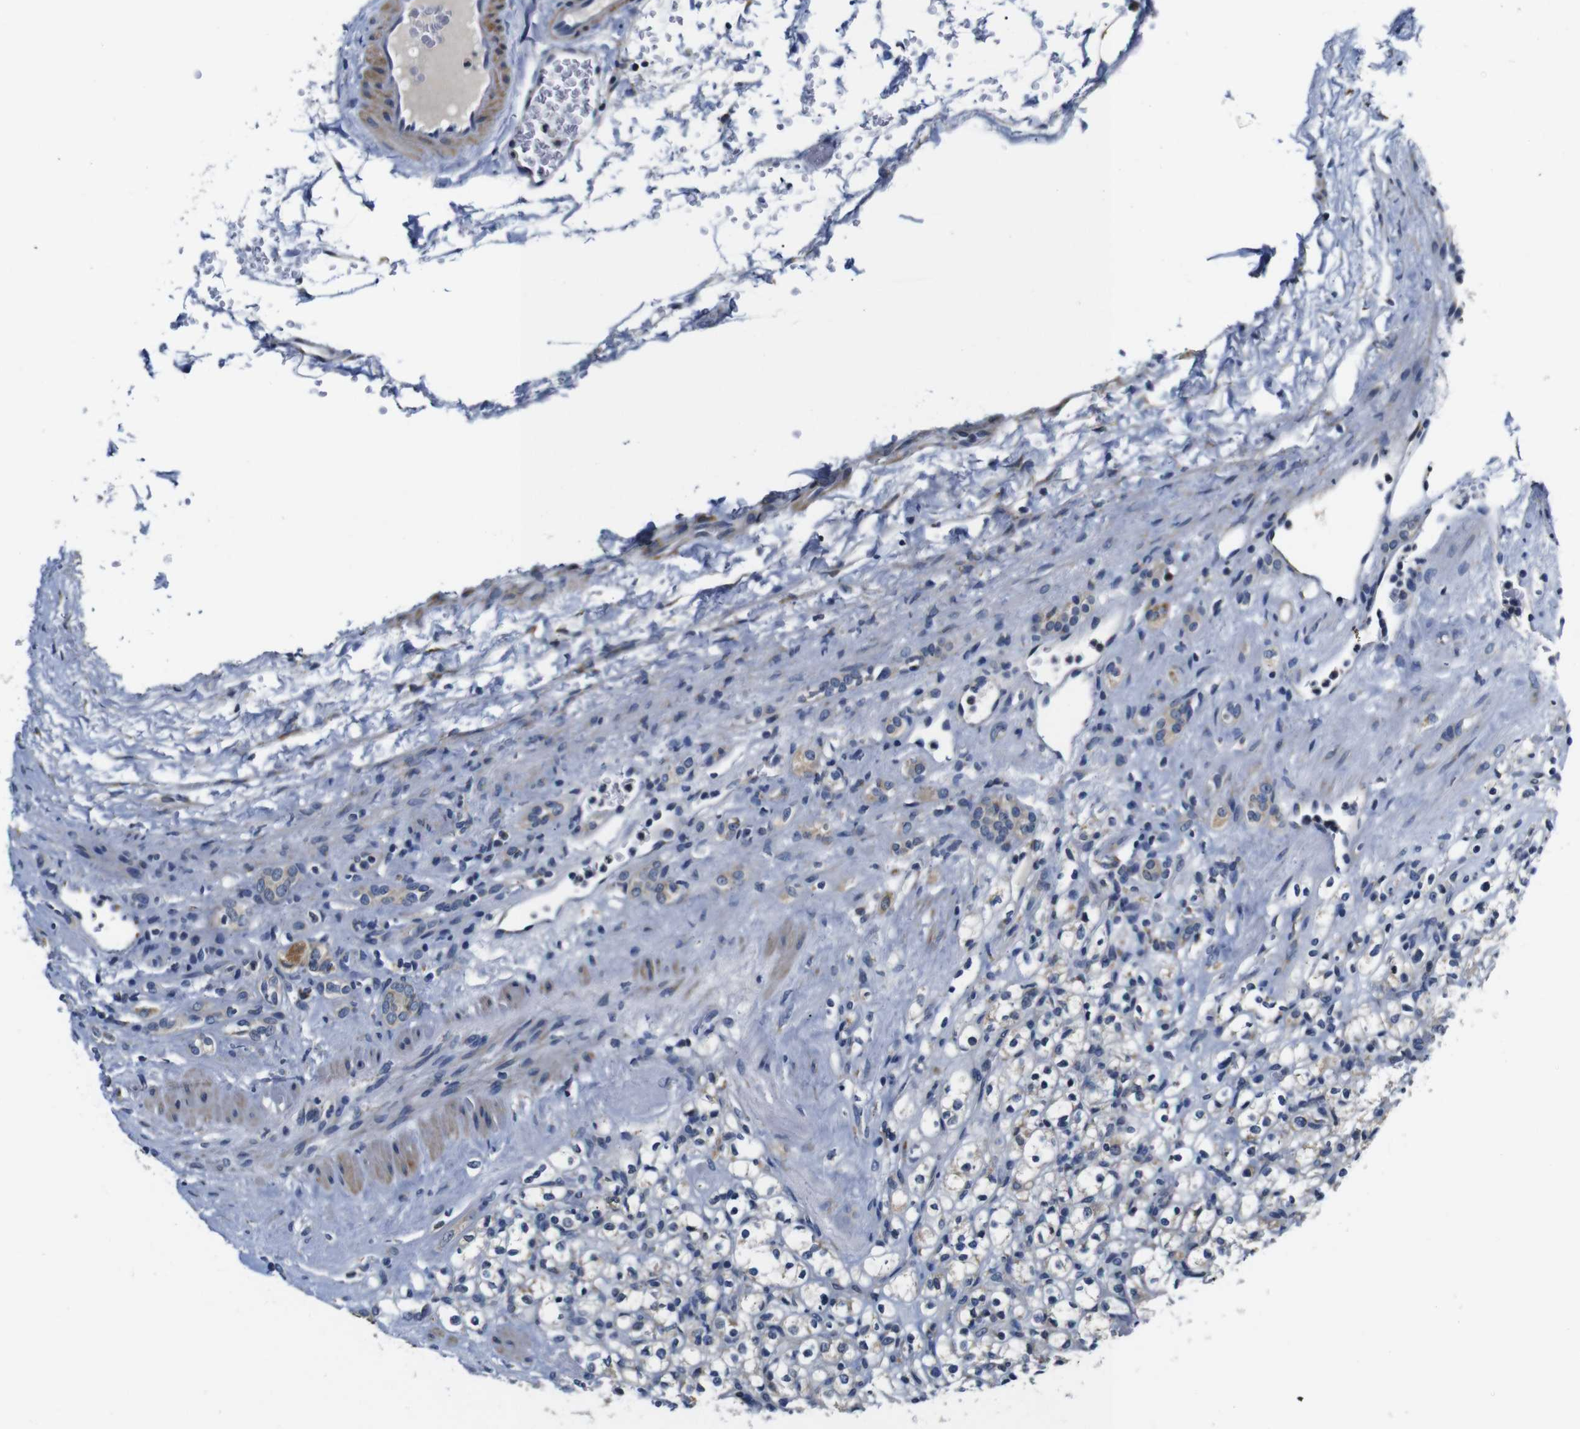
{"staining": {"intensity": "weak", "quantity": "25%-75%", "location": "cytoplasmic/membranous"}, "tissue": "renal cancer", "cell_type": "Tumor cells", "image_type": "cancer", "snomed": [{"axis": "morphology", "description": "Normal tissue, NOS"}, {"axis": "morphology", "description": "Adenocarcinoma, NOS"}, {"axis": "topography", "description": "Kidney"}], "caption": "The immunohistochemical stain highlights weak cytoplasmic/membranous positivity in tumor cells of renal cancer (adenocarcinoma) tissue.", "gene": "FKBP14", "patient": {"sex": "female", "age": 72}}